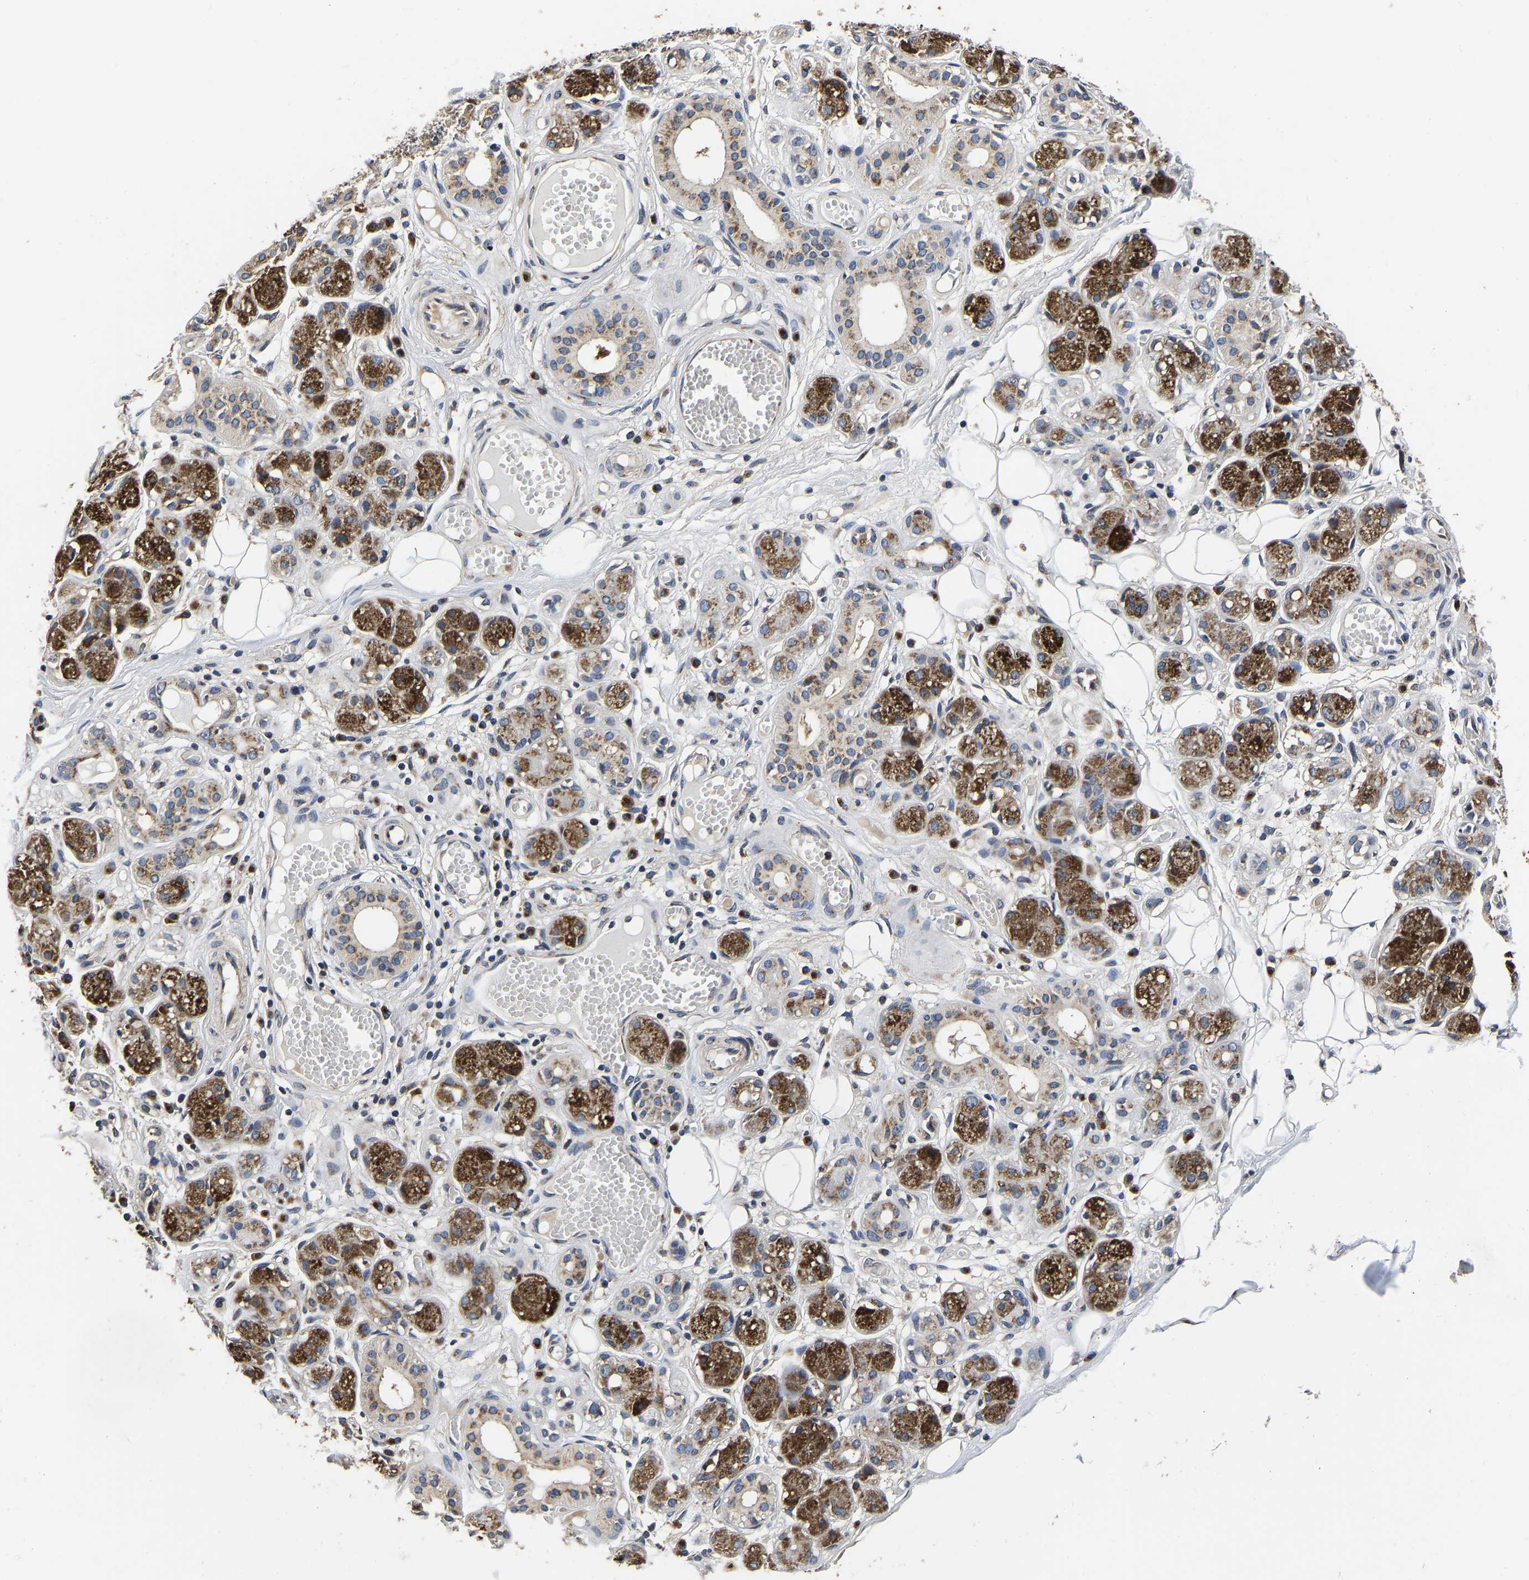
{"staining": {"intensity": "weak", "quantity": ">75%", "location": "cytoplasmic/membranous"}, "tissue": "adipose tissue", "cell_type": "Adipocytes", "image_type": "normal", "snomed": [{"axis": "morphology", "description": "Normal tissue, NOS"}, {"axis": "morphology", "description": "Inflammation, NOS"}, {"axis": "topography", "description": "Salivary gland"}, {"axis": "topography", "description": "Peripheral nerve tissue"}], "caption": "Protein expression analysis of benign human adipose tissue reveals weak cytoplasmic/membranous expression in approximately >75% of adipocytes. (DAB (3,3'-diaminobenzidine) = brown stain, brightfield microscopy at high magnification).", "gene": "RABAC1", "patient": {"sex": "female", "age": 75}}